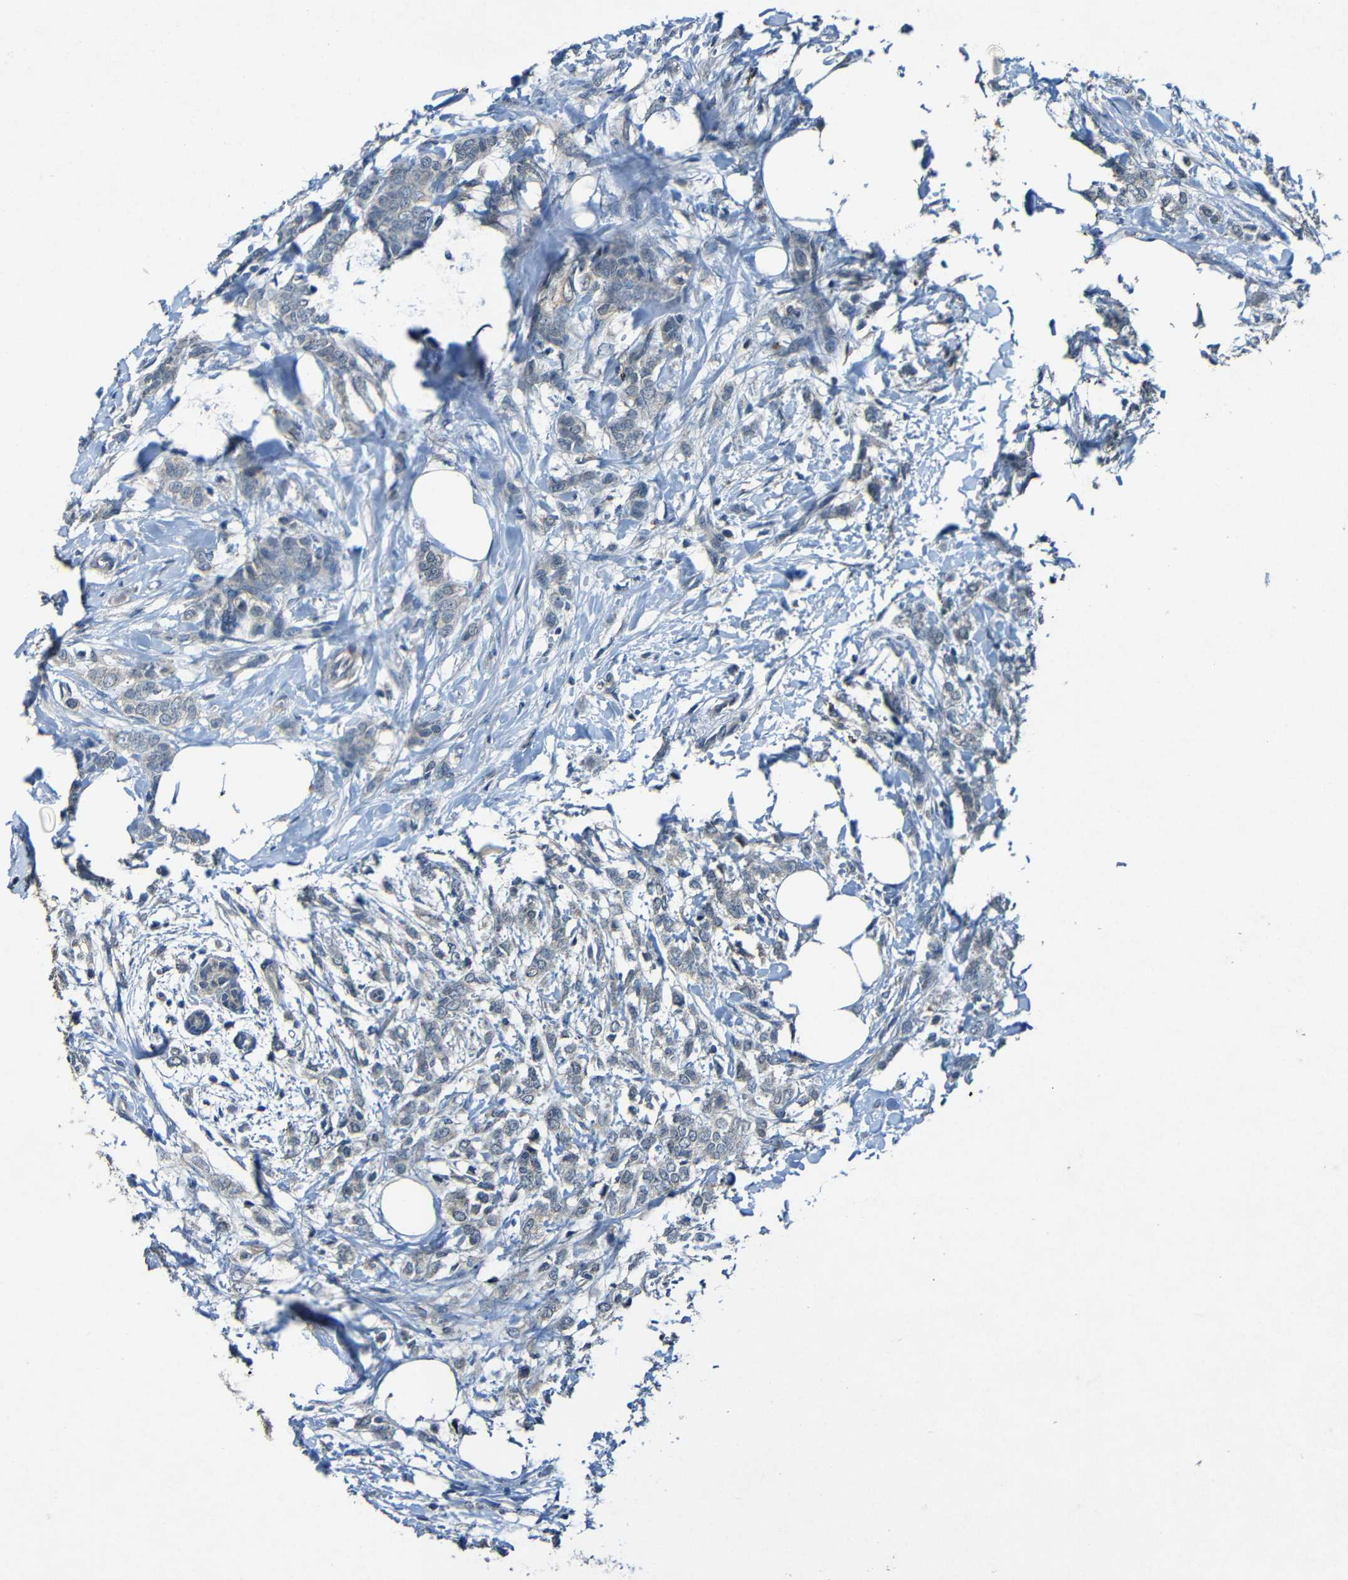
{"staining": {"intensity": "negative", "quantity": "none", "location": "none"}, "tissue": "breast cancer", "cell_type": "Tumor cells", "image_type": "cancer", "snomed": [{"axis": "morphology", "description": "Lobular carcinoma, in situ"}, {"axis": "morphology", "description": "Lobular carcinoma"}, {"axis": "topography", "description": "Breast"}], "caption": "Protein analysis of breast lobular carcinoma in situ reveals no significant expression in tumor cells. Brightfield microscopy of immunohistochemistry (IHC) stained with DAB (brown) and hematoxylin (blue), captured at high magnification.", "gene": "LRRC70", "patient": {"sex": "female", "age": 41}}